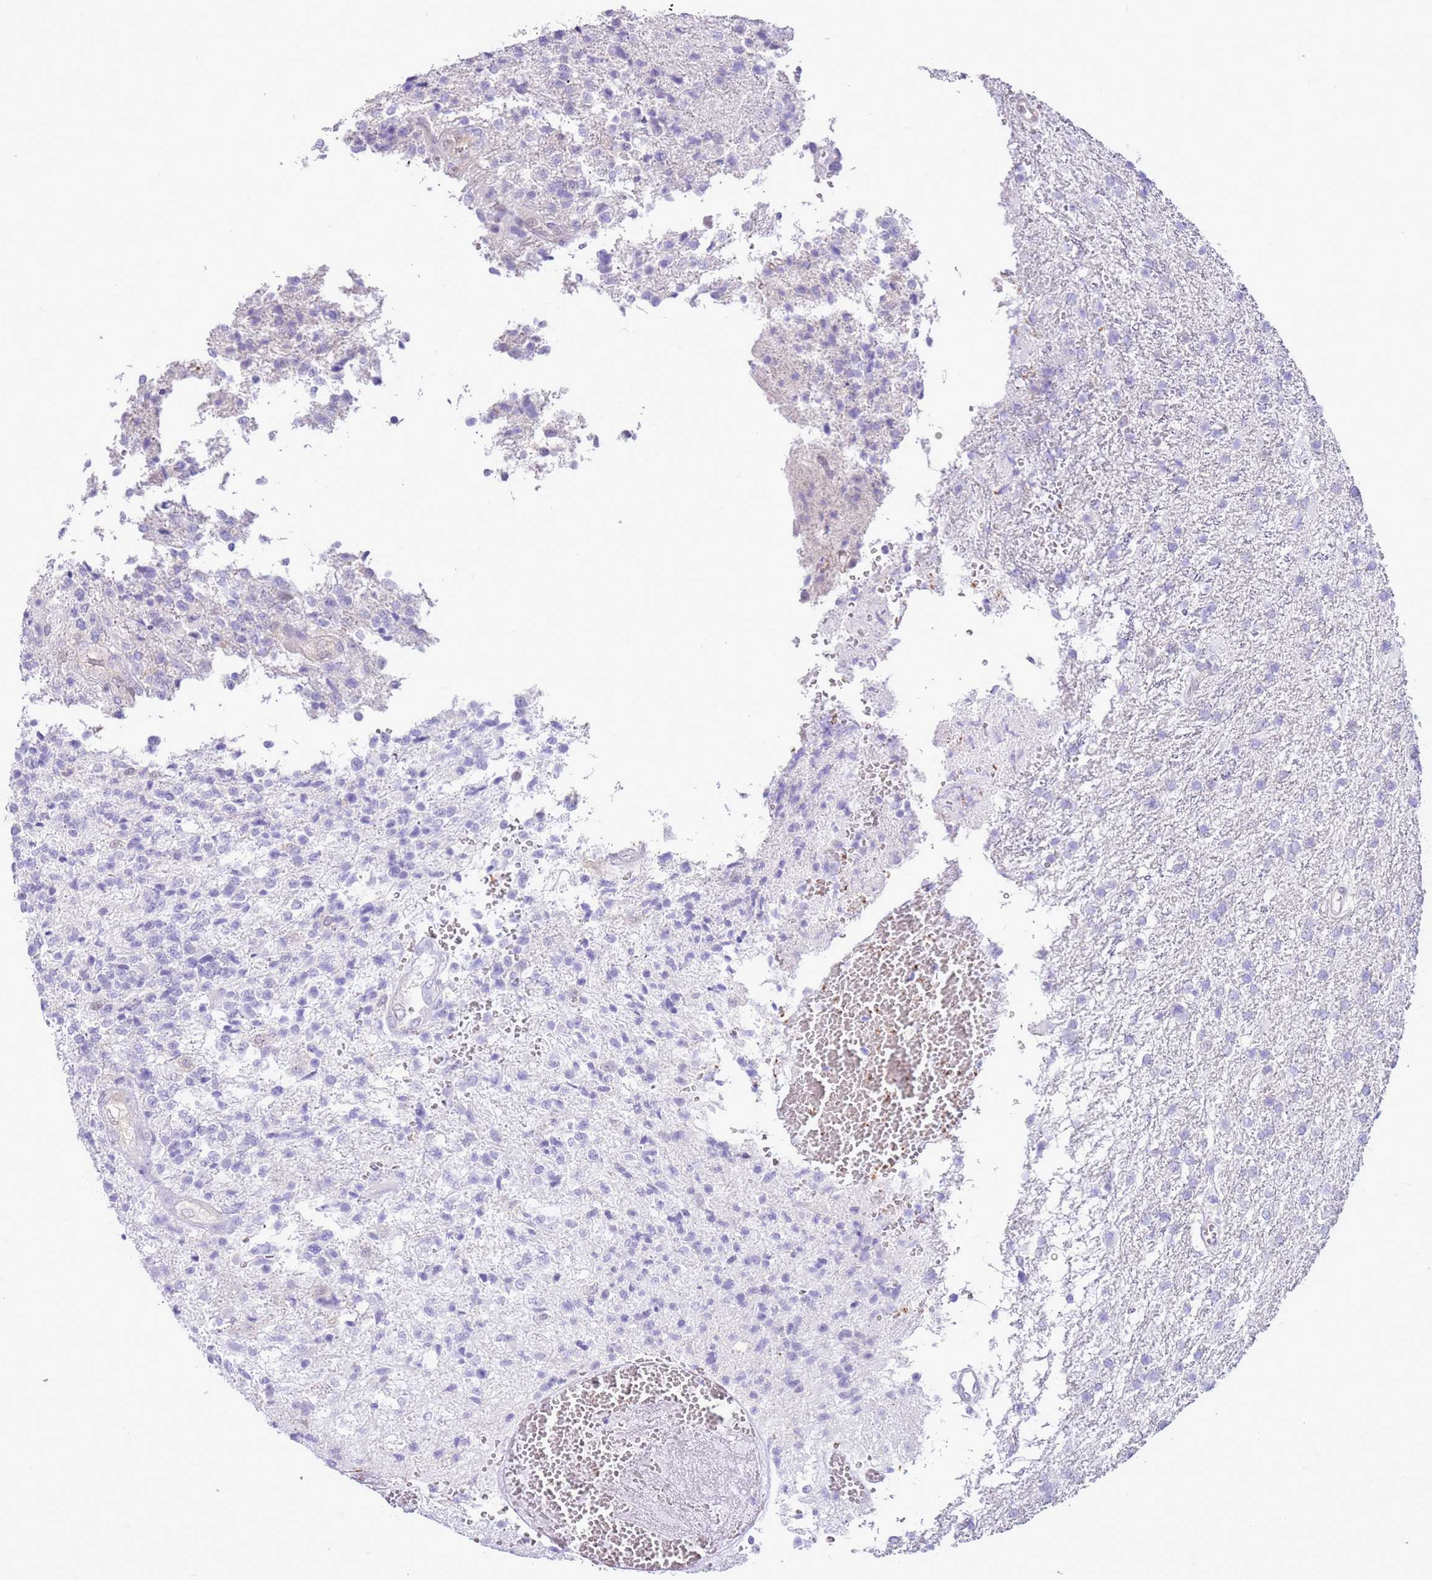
{"staining": {"intensity": "negative", "quantity": "none", "location": "none"}, "tissue": "glioma", "cell_type": "Tumor cells", "image_type": "cancer", "snomed": [{"axis": "morphology", "description": "Glioma, malignant, High grade"}, {"axis": "topography", "description": "Brain"}], "caption": "This is a micrograph of immunohistochemistry staining of high-grade glioma (malignant), which shows no positivity in tumor cells.", "gene": "DDI2", "patient": {"sex": "male", "age": 56}}